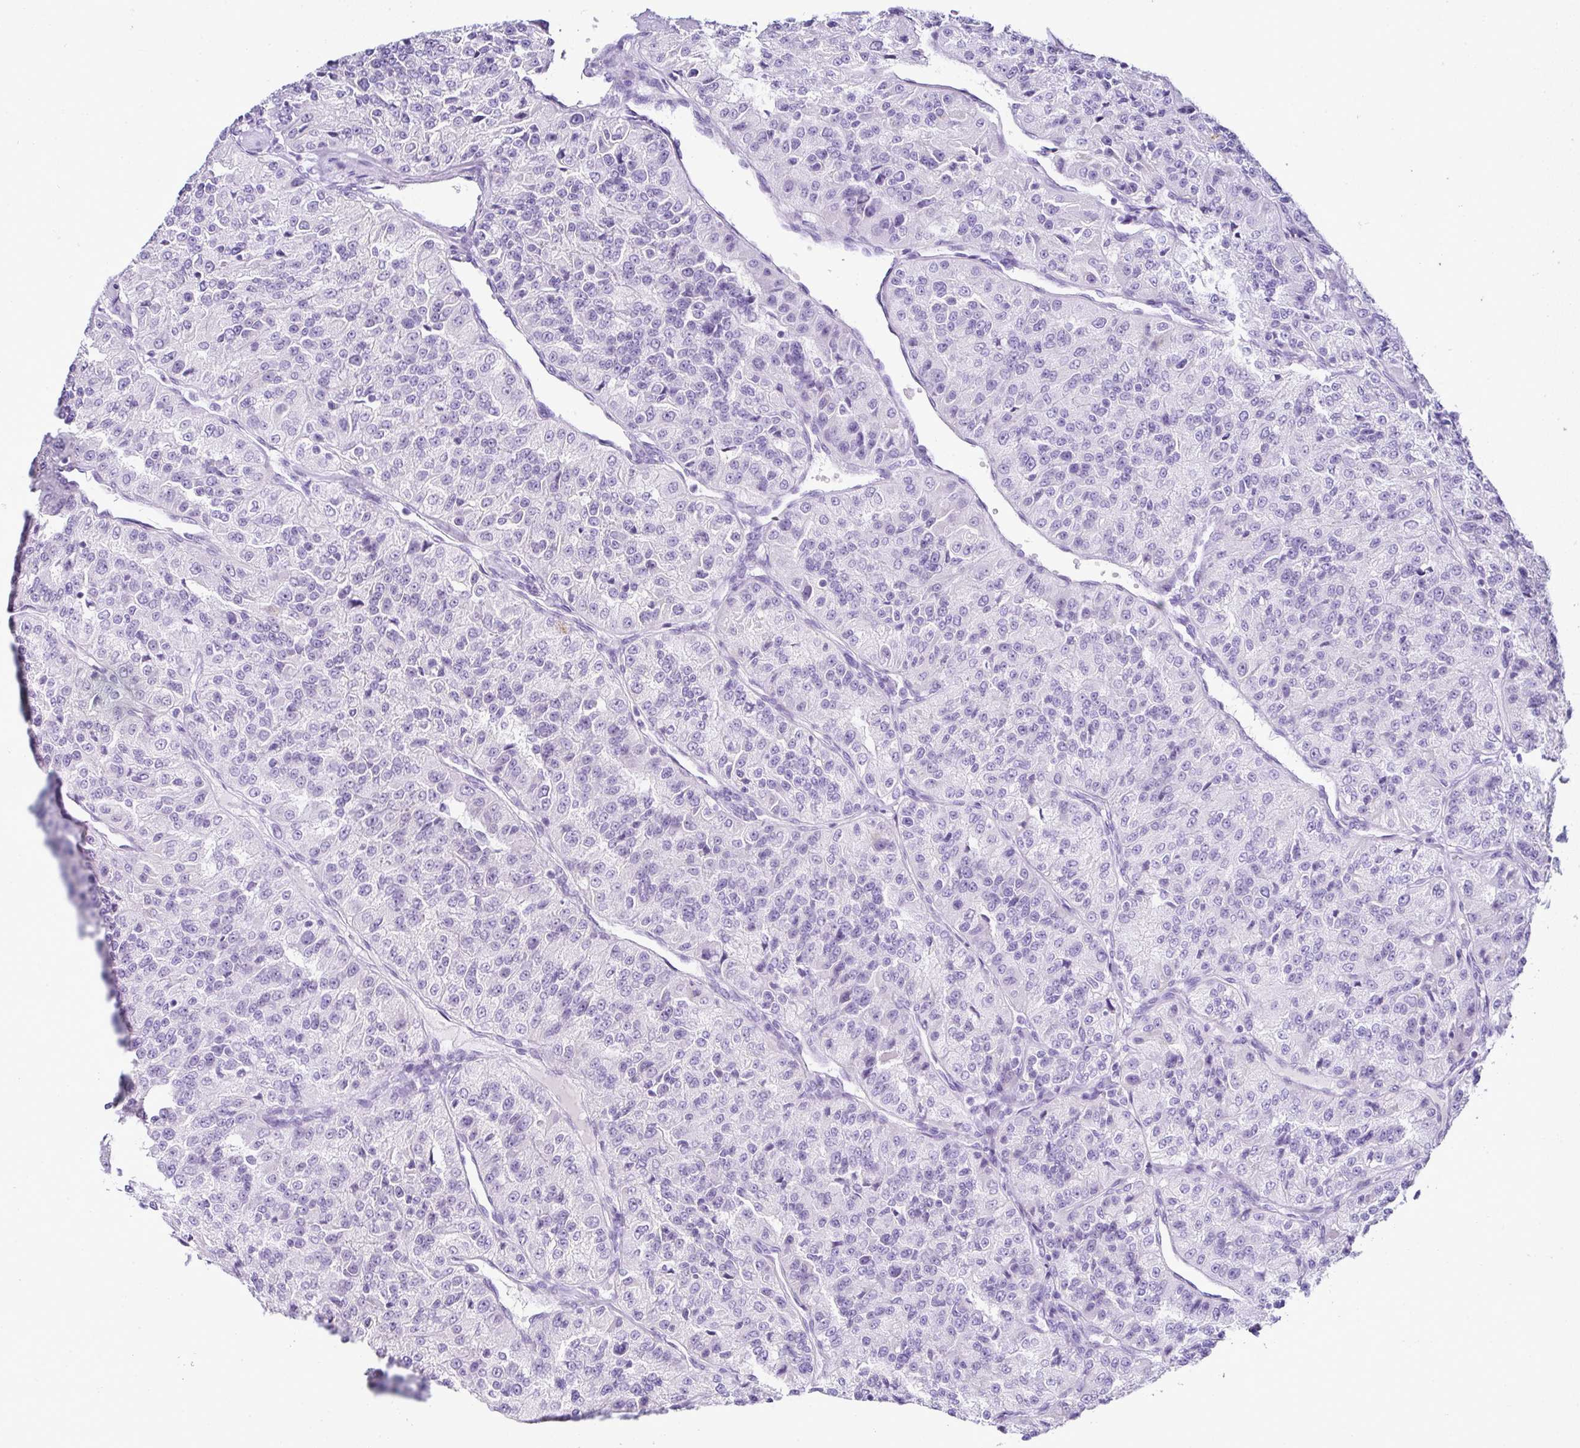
{"staining": {"intensity": "negative", "quantity": "none", "location": "none"}, "tissue": "renal cancer", "cell_type": "Tumor cells", "image_type": "cancer", "snomed": [{"axis": "morphology", "description": "Adenocarcinoma, NOS"}, {"axis": "topography", "description": "Kidney"}], "caption": "Immunohistochemistry (IHC) histopathology image of neoplastic tissue: renal adenocarcinoma stained with DAB demonstrates no significant protein positivity in tumor cells.", "gene": "SERPINB3", "patient": {"sex": "female", "age": 63}}